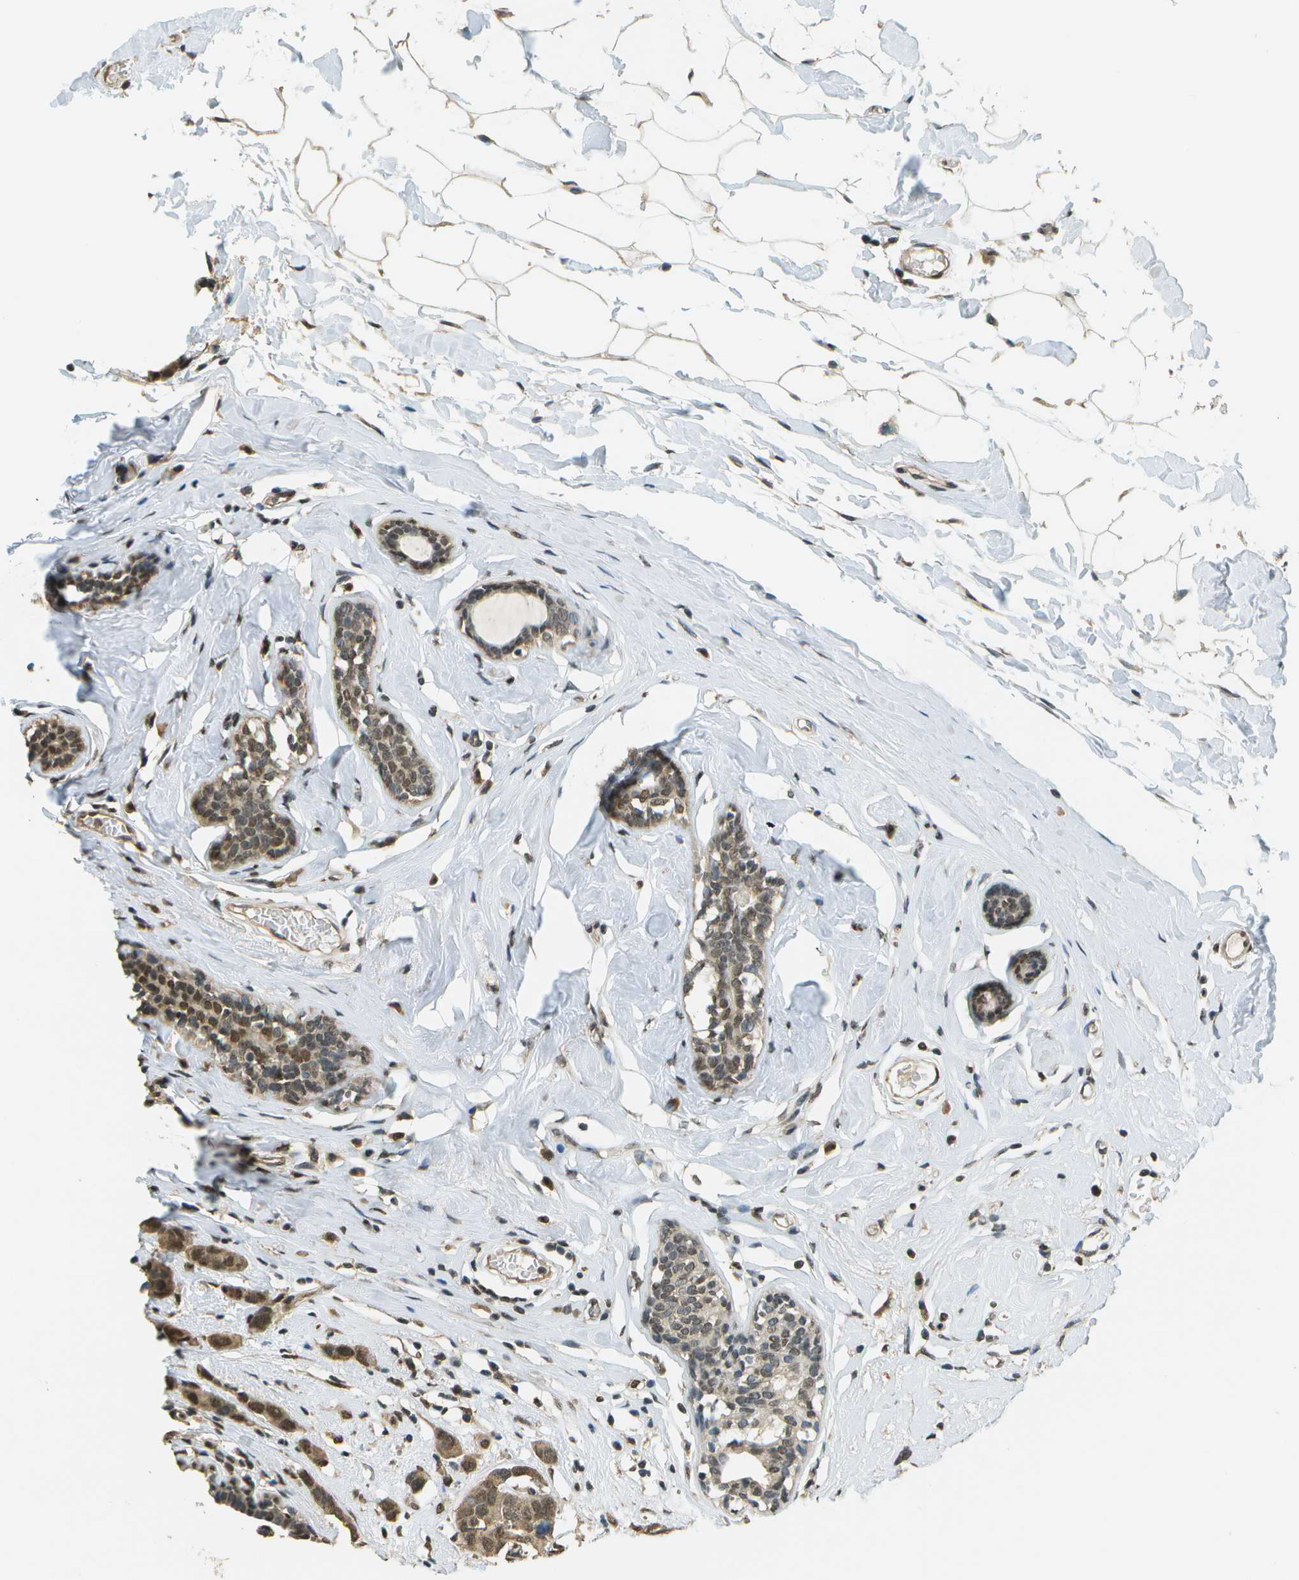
{"staining": {"intensity": "moderate", "quantity": ">75%", "location": "cytoplasmic/membranous,nuclear"}, "tissue": "breast cancer", "cell_type": "Tumor cells", "image_type": "cancer", "snomed": [{"axis": "morphology", "description": "Normal tissue, NOS"}, {"axis": "morphology", "description": "Duct carcinoma"}, {"axis": "topography", "description": "Breast"}], "caption": "IHC micrograph of neoplastic tissue: breast intraductal carcinoma stained using IHC displays medium levels of moderate protein expression localized specifically in the cytoplasmic/membranous and nuclear of tumor cells, appearing as a cytoplasmic/membranous and nuclear brown color.", "gene": "ABL2", "patient": {"sex": "female", "age": 50}}